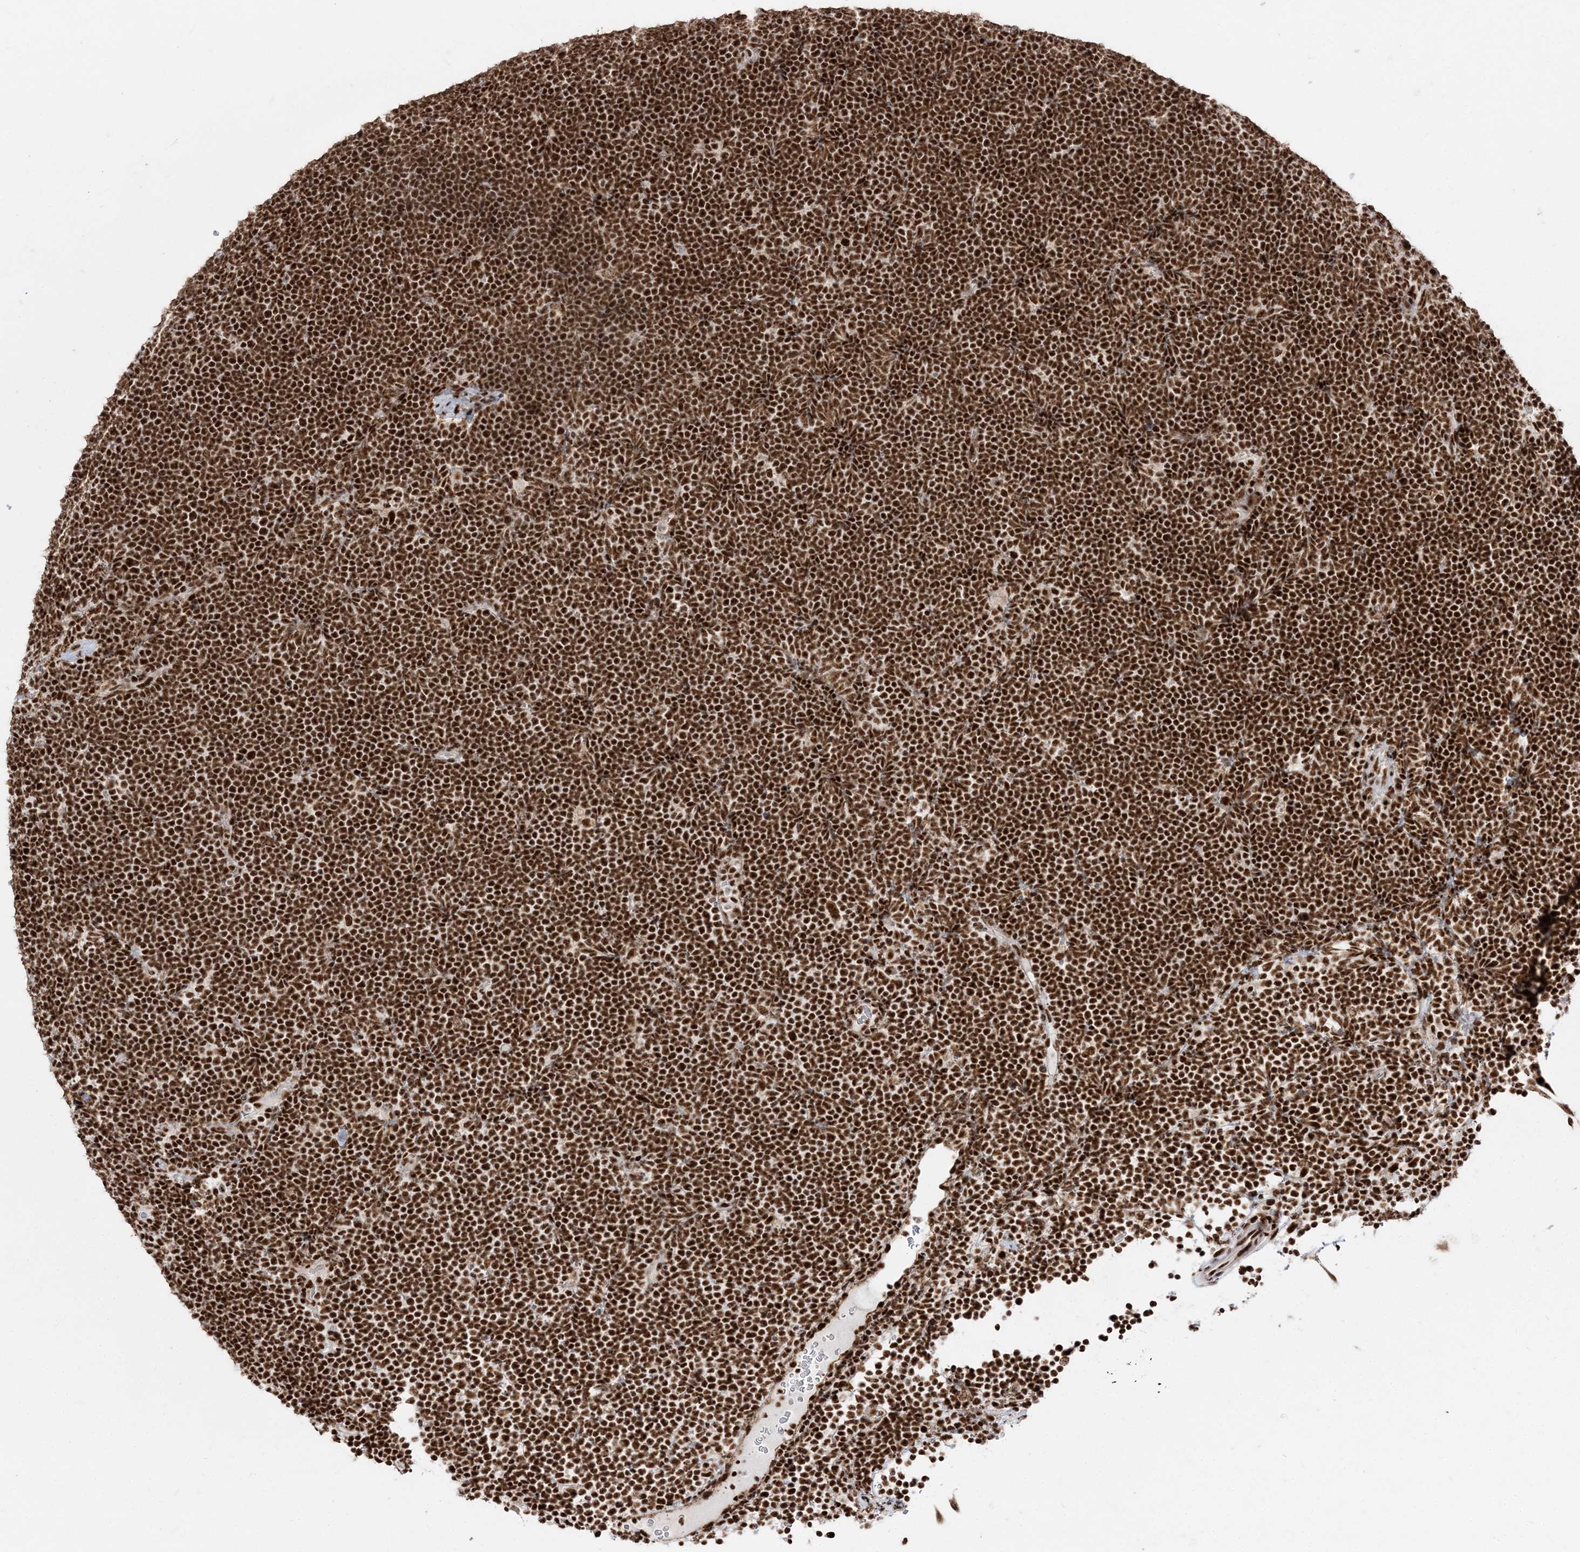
{"staining": {"intensity": "strong", "quantity": ">75%", "location": "nuclear"}, "tissue": "lymphoma", "cell_type": "Tumor cells", "image_type": "cancer", "snomed": [{"axis": "morphology", "description": "Malignant lymphoma, non-Hodgkin's type, High grade"}, {"axis": "topography", "description": "Lymph node"}], "caption": "A high-resolution photomicrograph shows immunohistochemistry staining of malignant lymphoma, non-Hodgkin's type (high-grade), which displays strong nuclear positivity in about >75% of tumor cells. (DAB IHC with brightfield microscopy, high magnification).", "gene": "RBM17", "patient": {"sex": "male", "age": 13}}